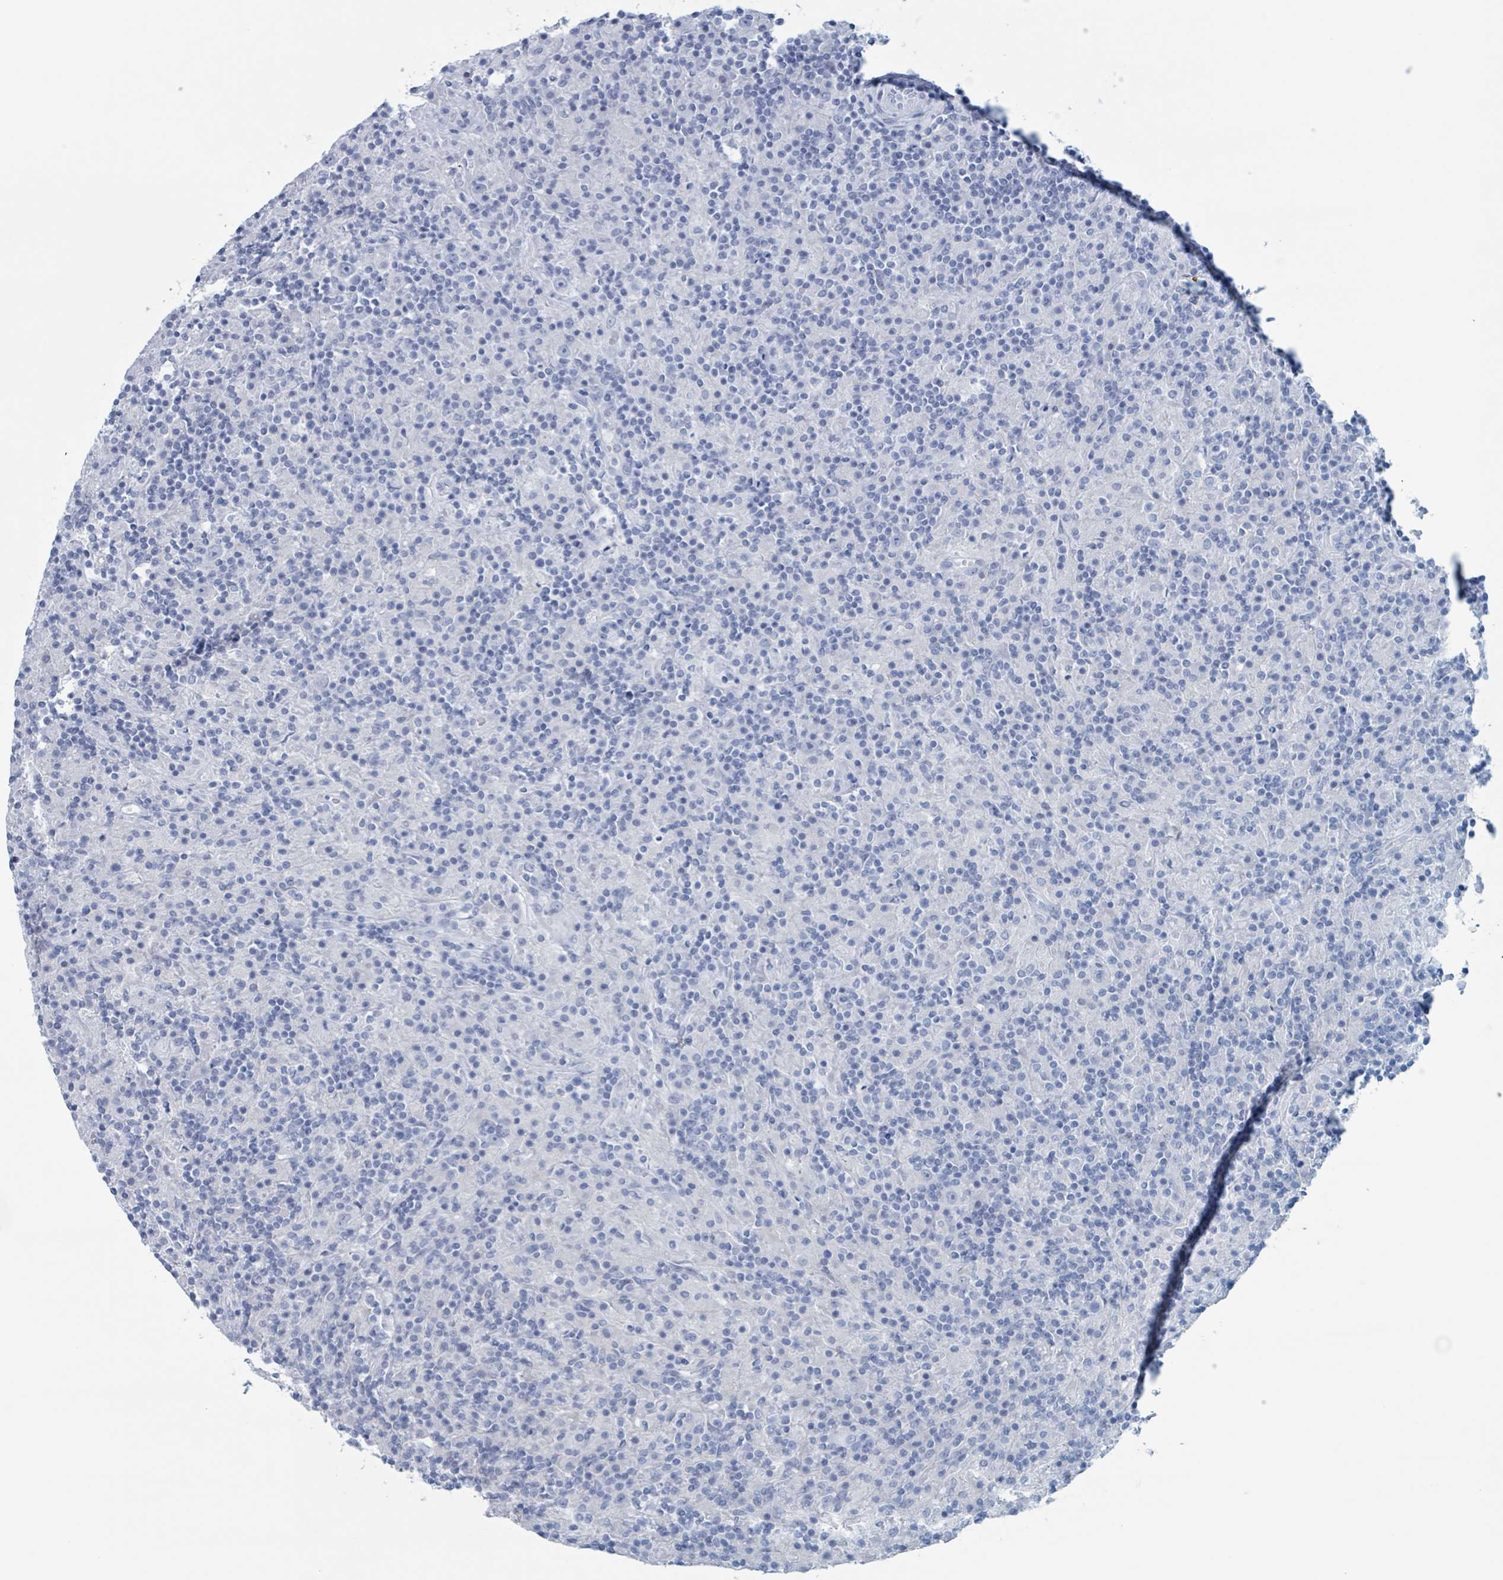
{"staining": {"intensity": "negative", "quantity": "none", "location": "none"}, "tissue": "lymphoma", "cell_type": "Tumor cells", "image_type": "cancer", "snomed": [{"axis": "morphology", "description": "Hodgkin's disease, NOS"}, {"axis": "topography", "description": "Lymph node"}], "caption": "An immunohistochemistry (IHC) micrograph of Hodgkin's disease is shown. There is no staining in tumor cells of Hodgkin's disease.", "gene": "KLK4", "patient": {"sex": "male", "age": 70}}